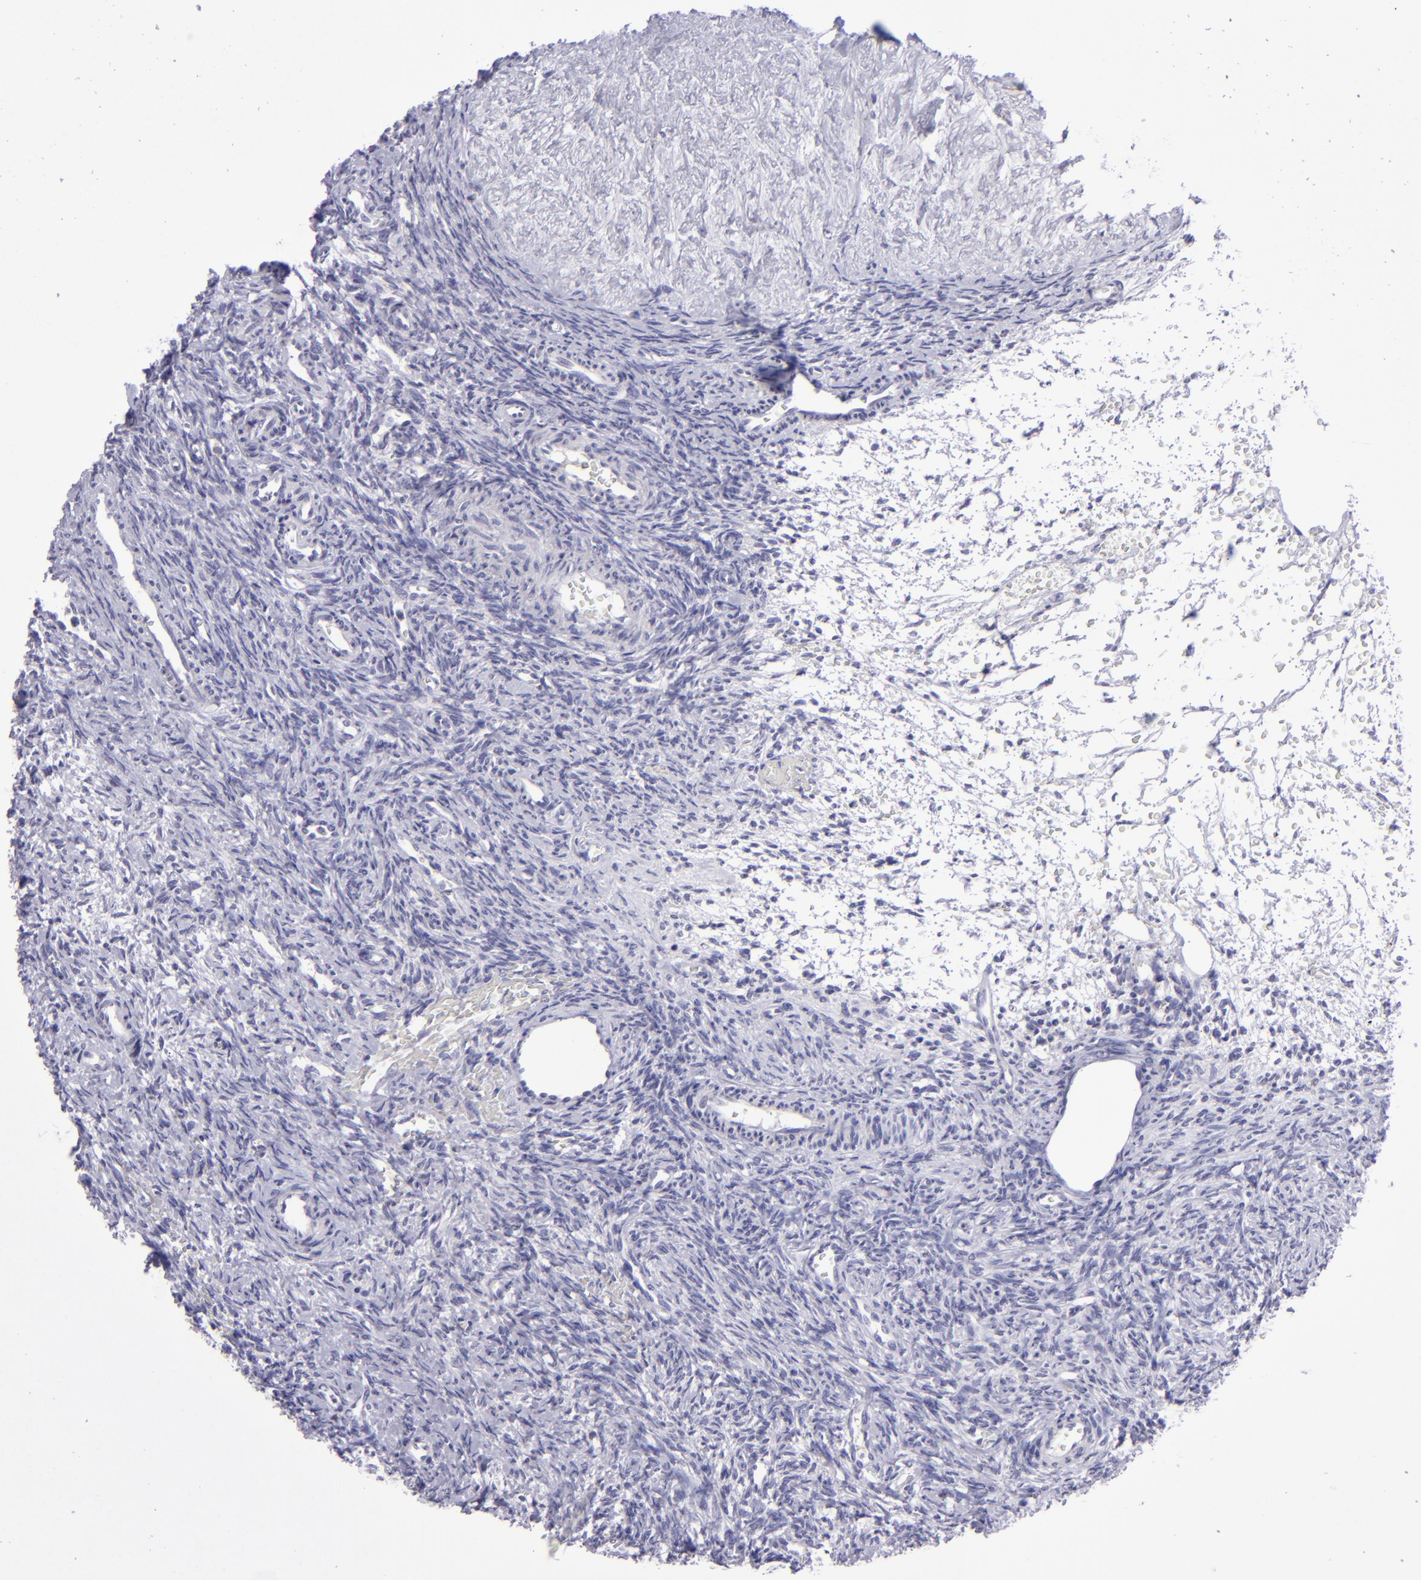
{"staining": {"intensity": "negative", "quantity": "none", "location": "none"}, "tissue": "ovary", "cell_type": "Follicle cells", "image_type": "normal", "snomed": [{"axis": "morphology", "description": "Normal tissue, NOS"}, {"axis": "topography", "description": "Ovary"}], "caption": "DAB immunohistochemical staining of unremarkable human ovary shows no significant positivity in follicle cells. Nuclei are stained in blue.", "gene": "POU2F2", "patient": {"sex": "female", "age": 39}}